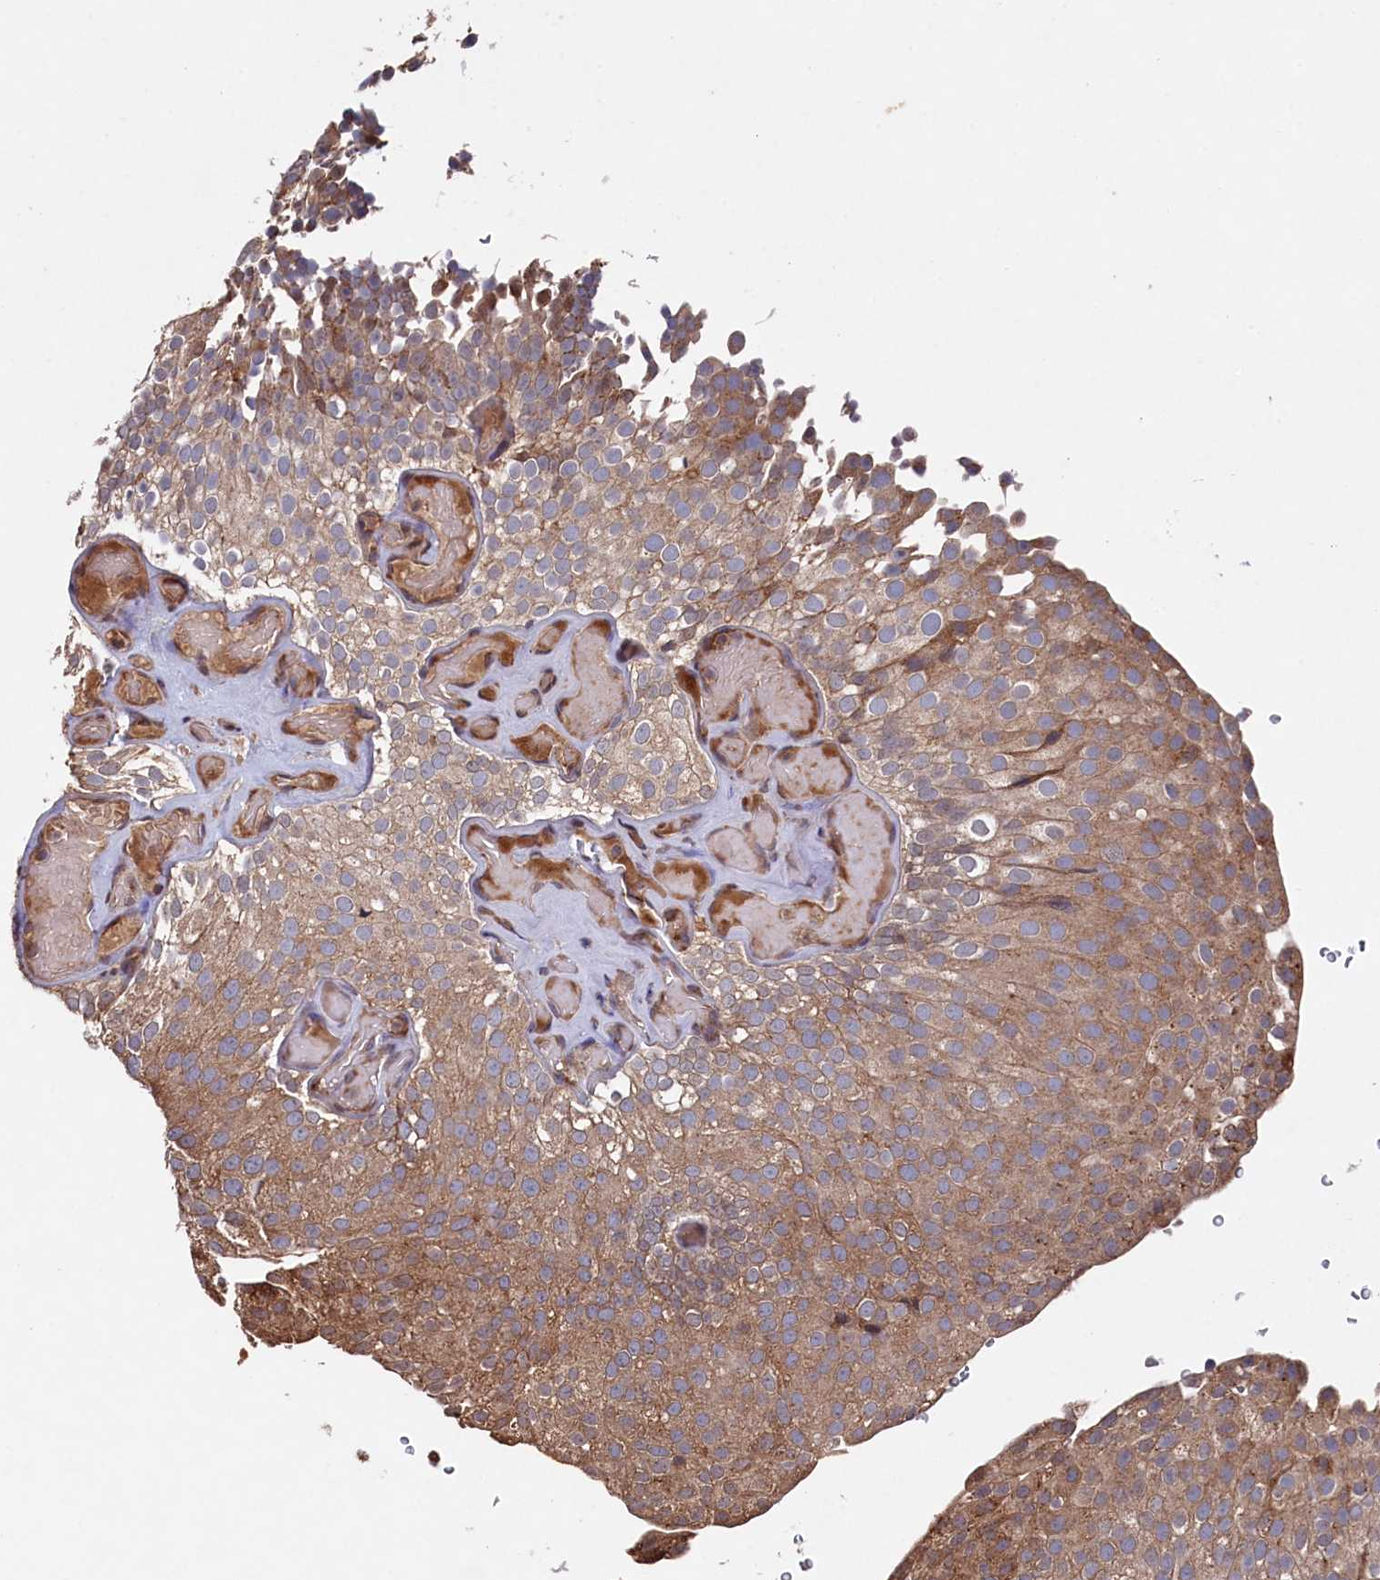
{"staining": {"intensity": "moderate", "quantity": ">75%", "location": "cytoplasmic/membranous"}, "tissue": "urothelial cancer", "cell_type": "Tumor cells", "image_type": "cancer", "snomed": [{"axis": "morphology", "description": "Urothelial carcinoma, Low grade"}, {"axis": "topography", "description": "Urinary bladder"}], "caption": "Immunohistochemical staining of human urothelial cancer displays medium levels of moderate cytoplasmic/membranous staining in approximately >75% of tumor cells.", "gene": "NAA60", "patient": {"sex": "male", "age": 78}}